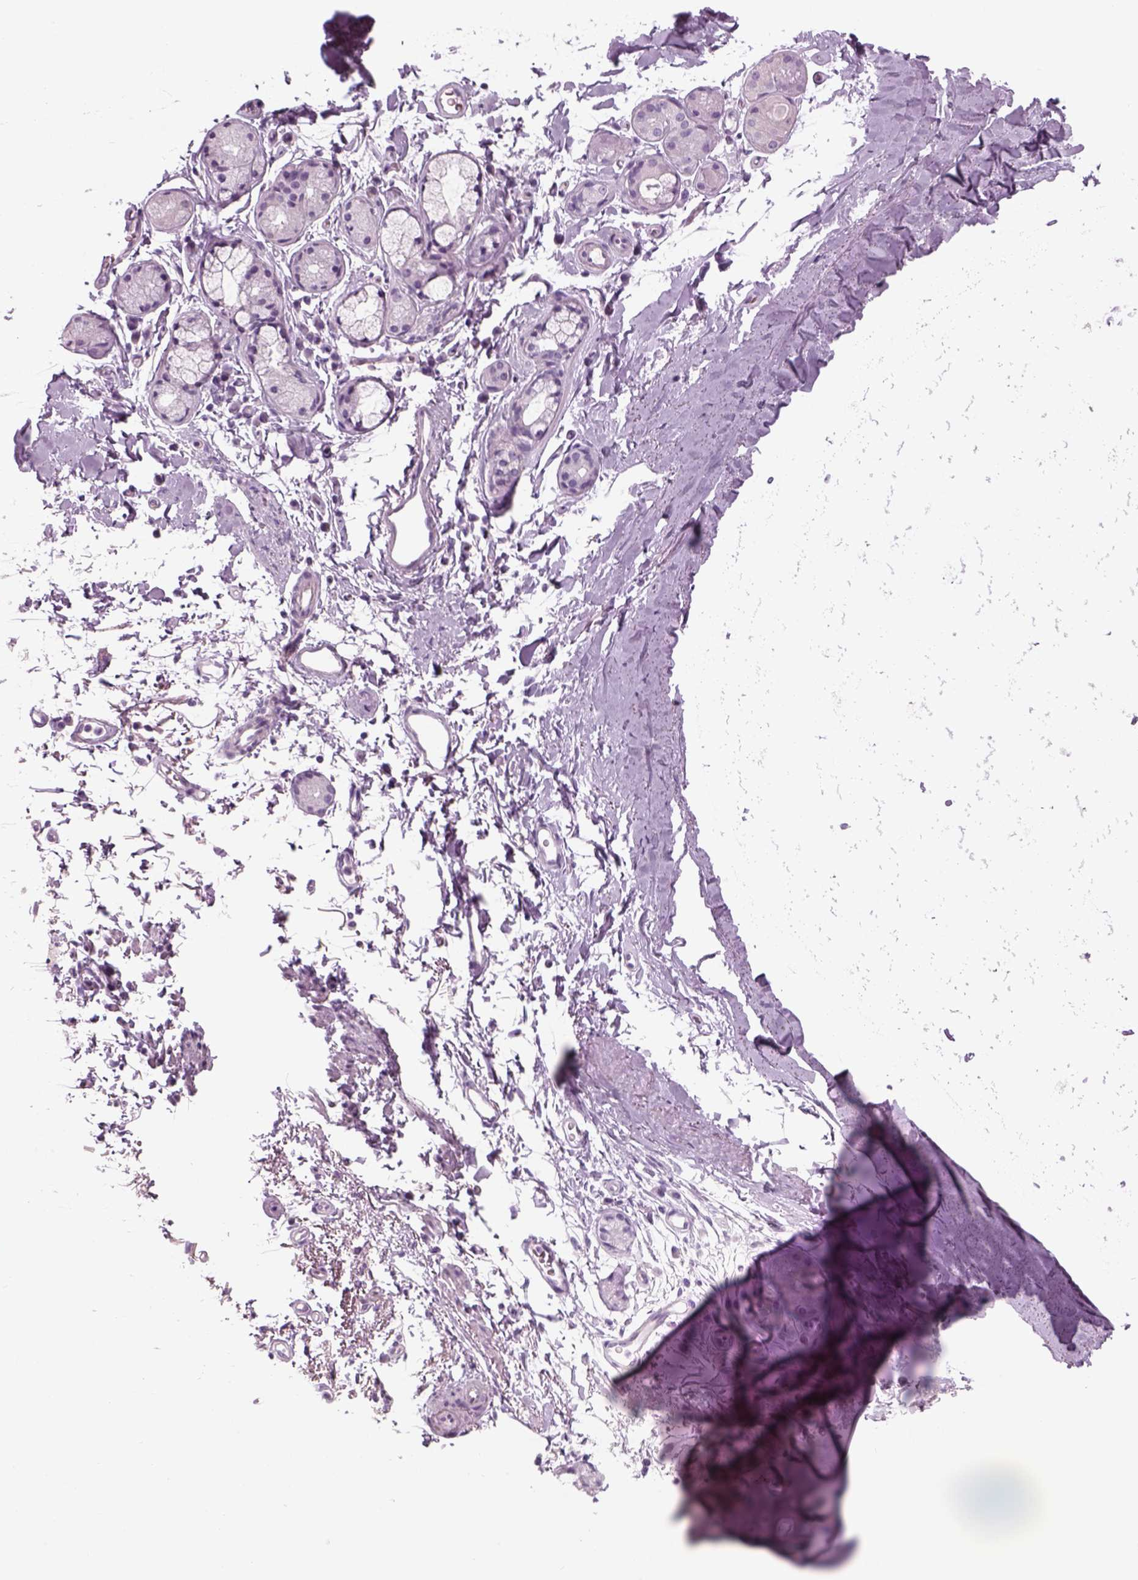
{"staining": {"intensity": "negative", "quantity": "none", "location": "none"}, "tissue": "adipose tissue", "cell_type": "Adipocytes", "image_type": "normal", "snomed": [{"axis": "morphology", "description": "Normal tissue, NOS"}, {"axis": "topography", "description": "Lymph node"}, {"axis": "topography", "description": "Bronchus"}], "caption": "Immunohistochemistry (IHC) of unremarkable adipose tissue reveals no expression in adipocytes.", "gene": "GAS2L2", "patient": {"sex": "female", "age": 70}}